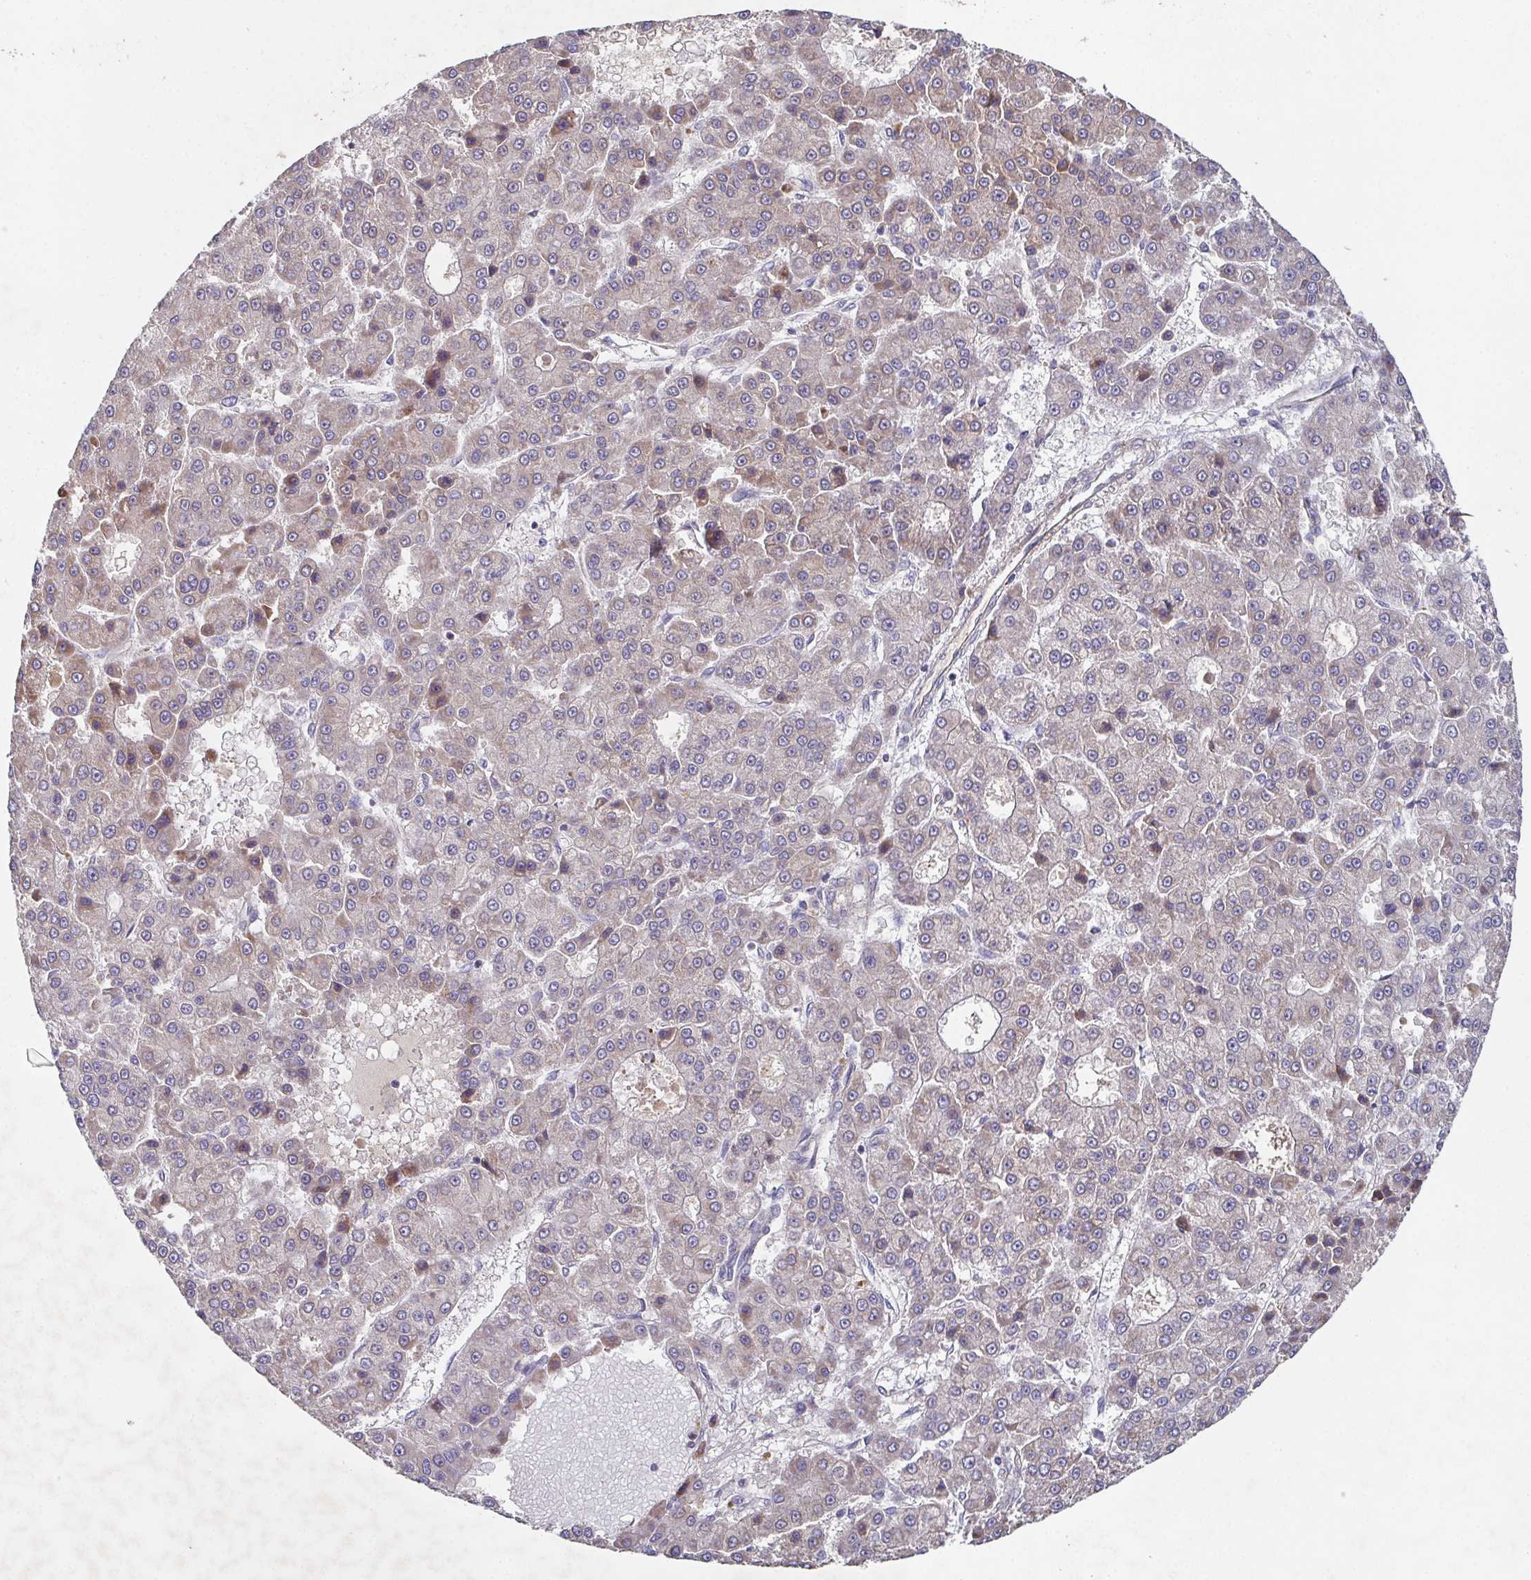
{"staining": {"intensity": "negative", "quantity": "none", "location": "none"}, "tissue": "liver cancer", "cell_type": "Tumor cells", "image_type": "cancer", "snomed": [{"axis": "morphology", "description": "Carcinoma, Hepatocellular, NOS"}, {"axis": "topography", "description": "Liver"}], "caption": "IHC photomicrograph of liver hepatocellular carcinoma stained for a protein (brown), which displays no staining in tumor cells.", "gene": "MT-ND3", "patient": {"sex": "male", "age": 70}}